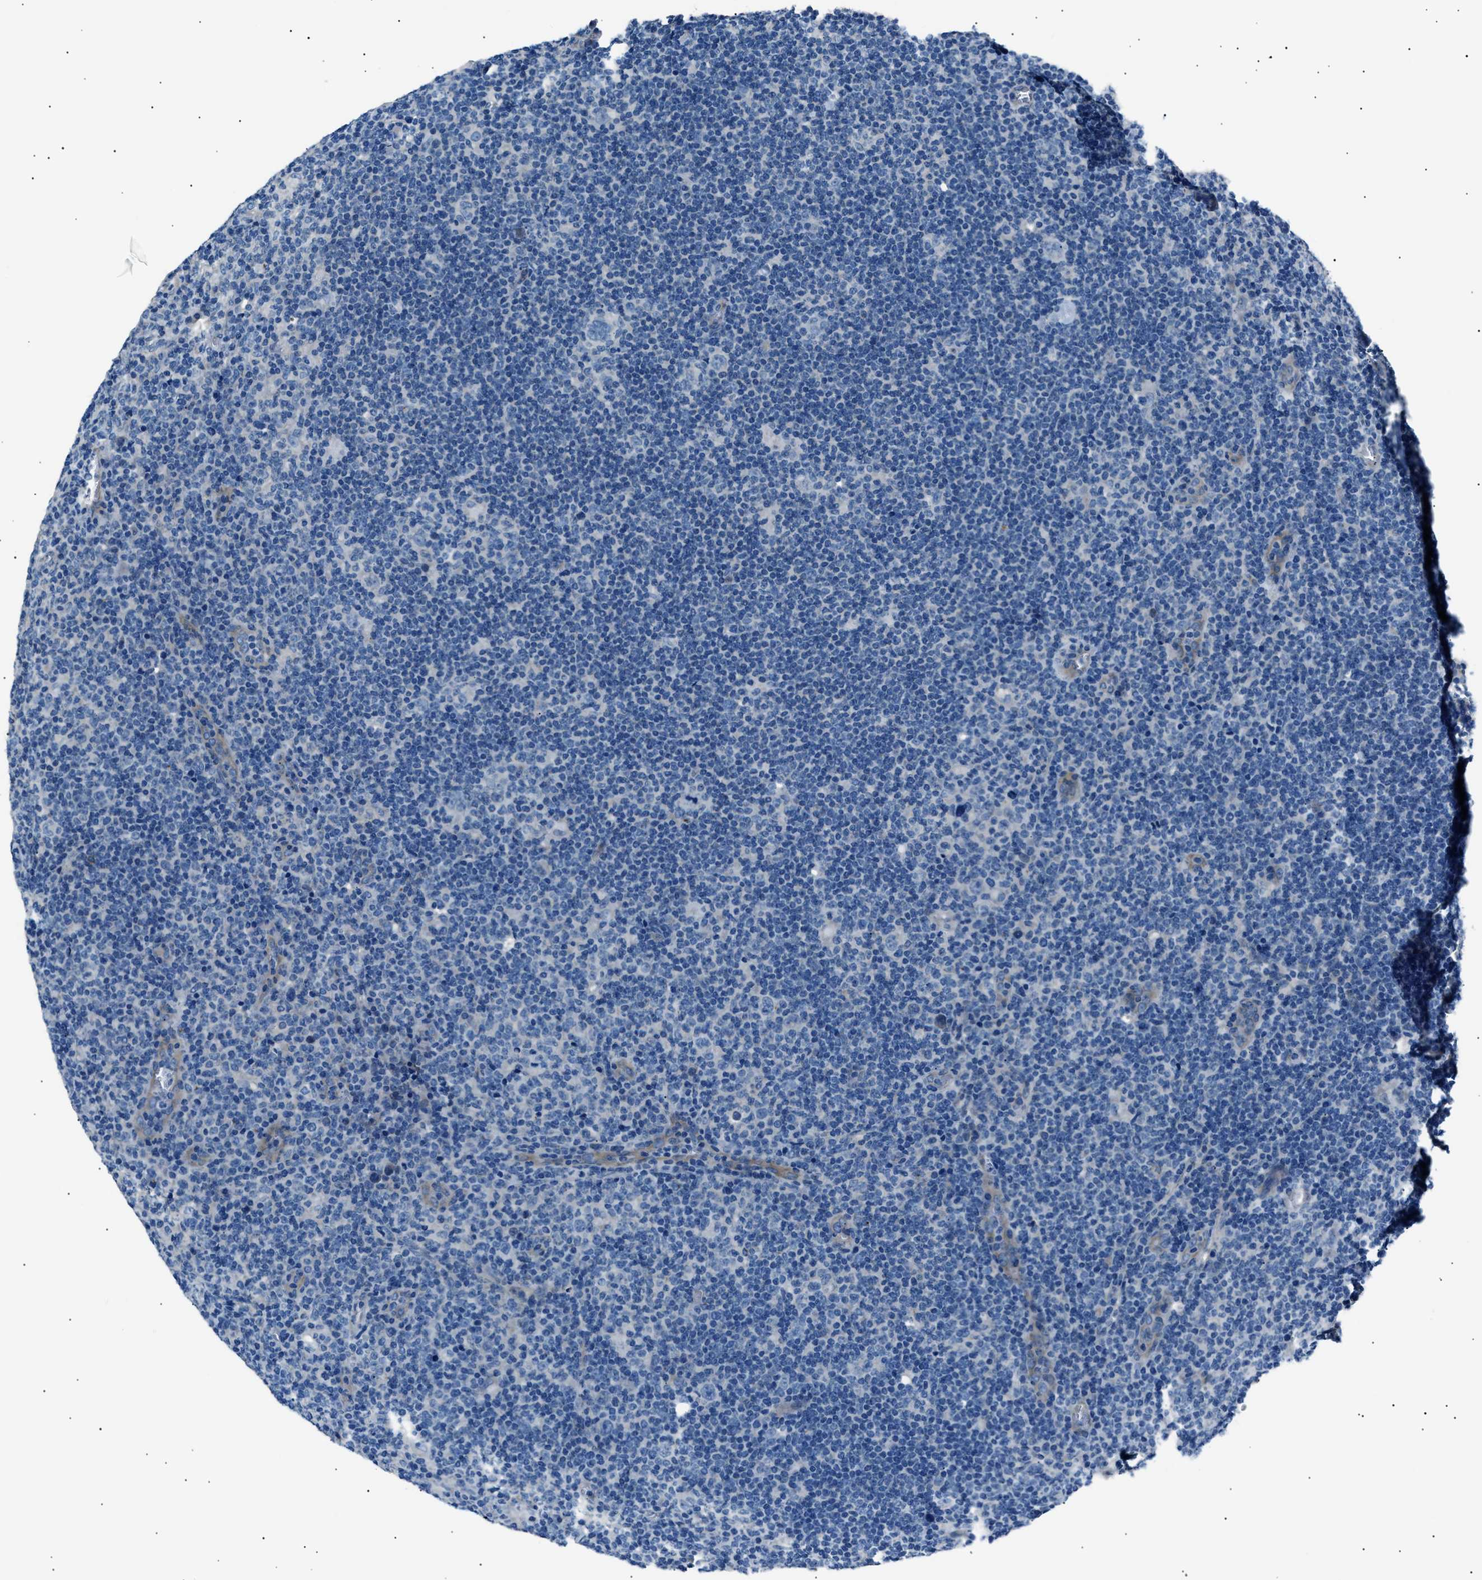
{"staining": {"intensity": "negative", "quantity": "none", "location": "none"}, "tissue": "lymphoma", "cell_type": "Tumor cells", "image_type": "cancer", "snomed": [{"axis": "morphology", "description": "Hodgkin's disease, NOS"}, {"axis": "topography", "description": "Lymph node"}], "caption": "Lymphoma was stained to show a protein in brown. There is no significant expression in tumor cells.", "gene": "LRRC37B", "patient": {"sex": "female", "age": 57}}